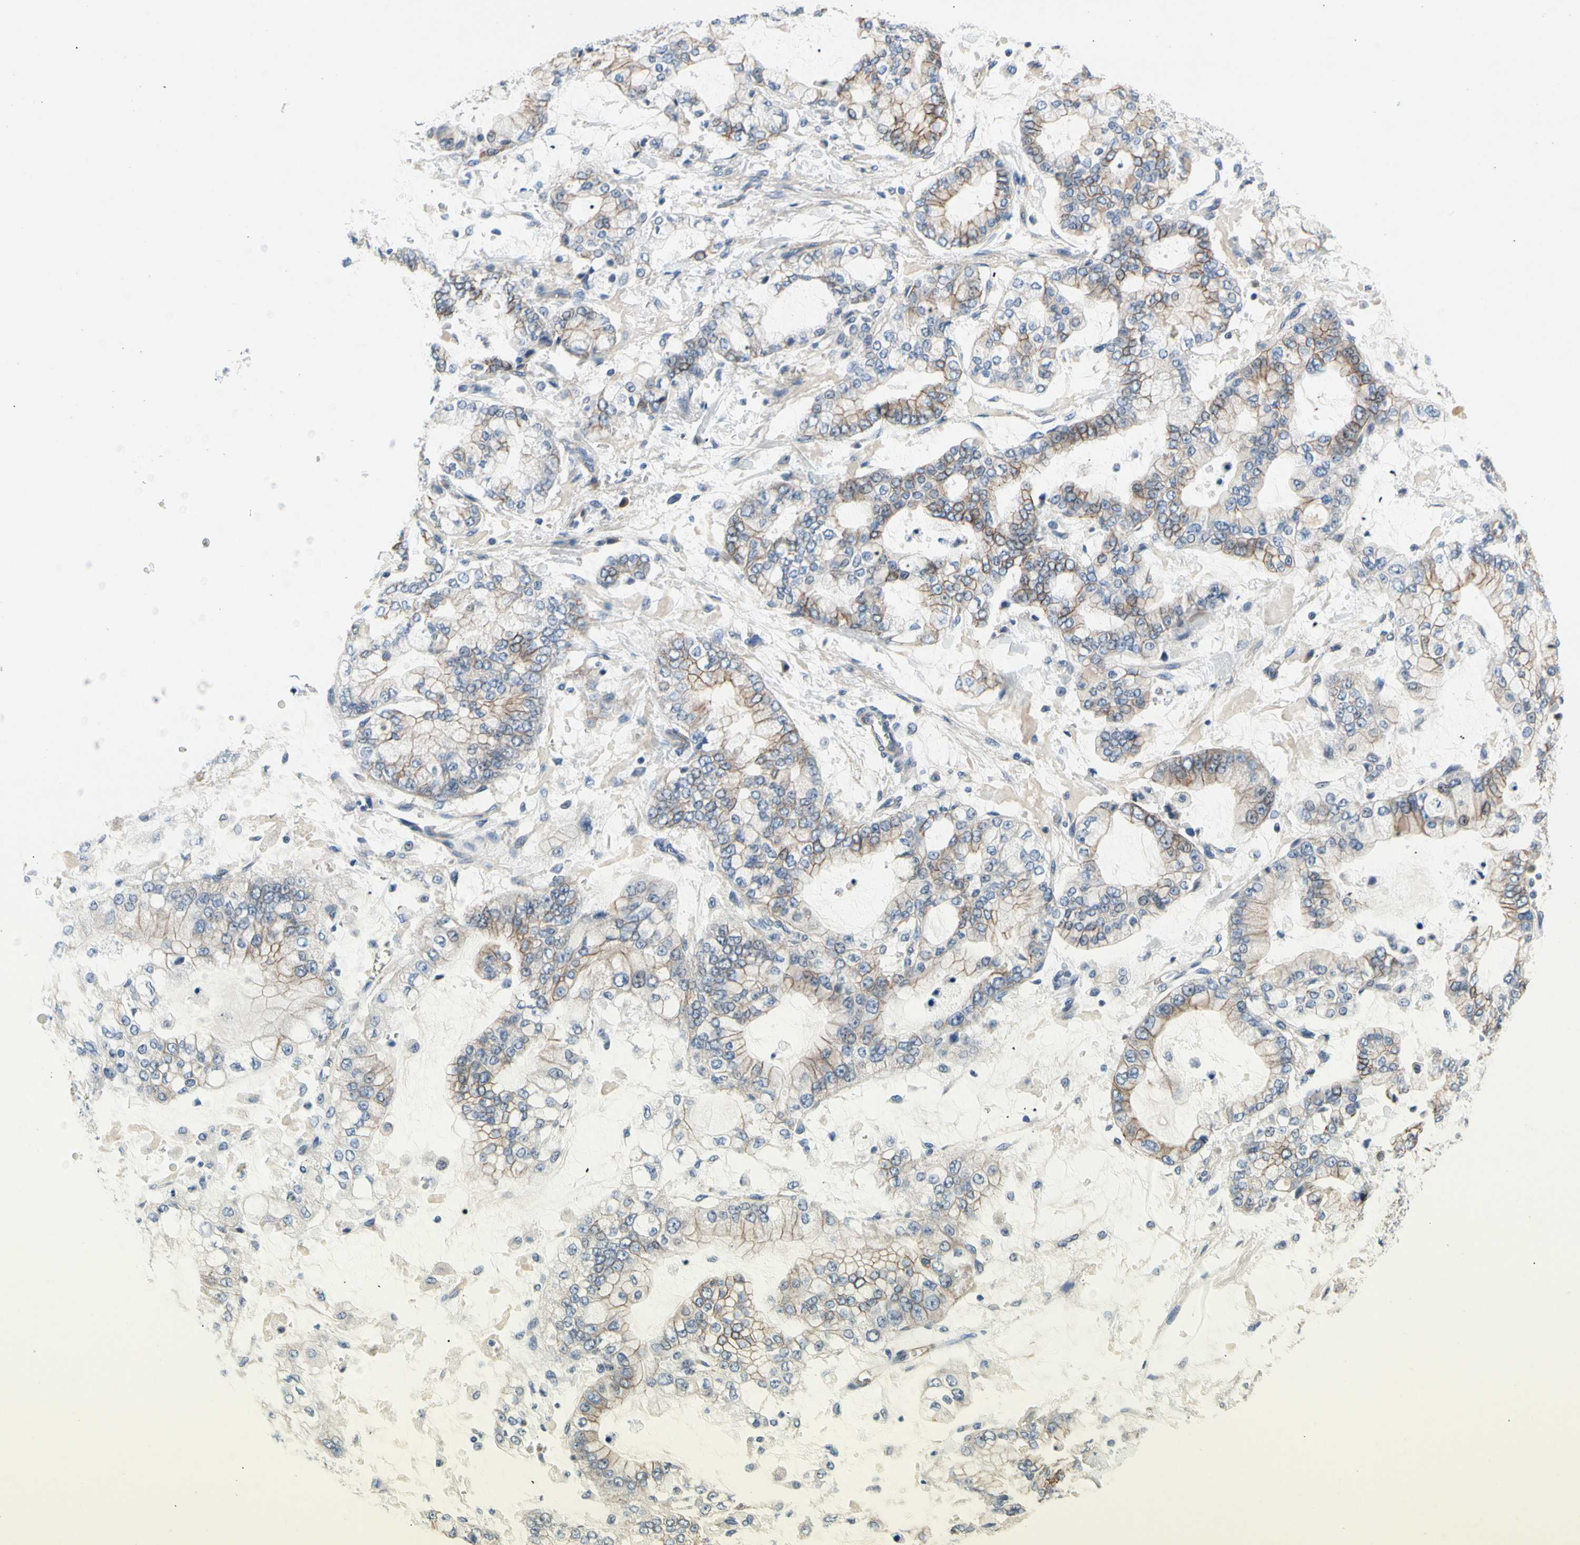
{"staining": {"intensity": "moderate", "quantity": "25%-75%", "location": "cytoplasmic/membranous"}, "tissue": "stomach cancer", "cell_type": "Tumor cells", "image_type": "cancer", "snomed": [{"axis": "morphology", "description": "Normal tissue, NOS"}, {"axis": "morphology", "description": "Adenocarcinoma, NOS"}, {"axis": "topography", "description": "Stomach, upper"}, {"axis": "topography", "description": "Stomach"}], "caption": "A high-resolution image shows immunohistochemistry (IHC) staining of adenocarcinoma (stomach), which displays moderate cytoplasmic/membranous expression in about 25%-75% of tumor cells.", "gene": "LGR6", "patient": {"sex": "male", "age": 76}}